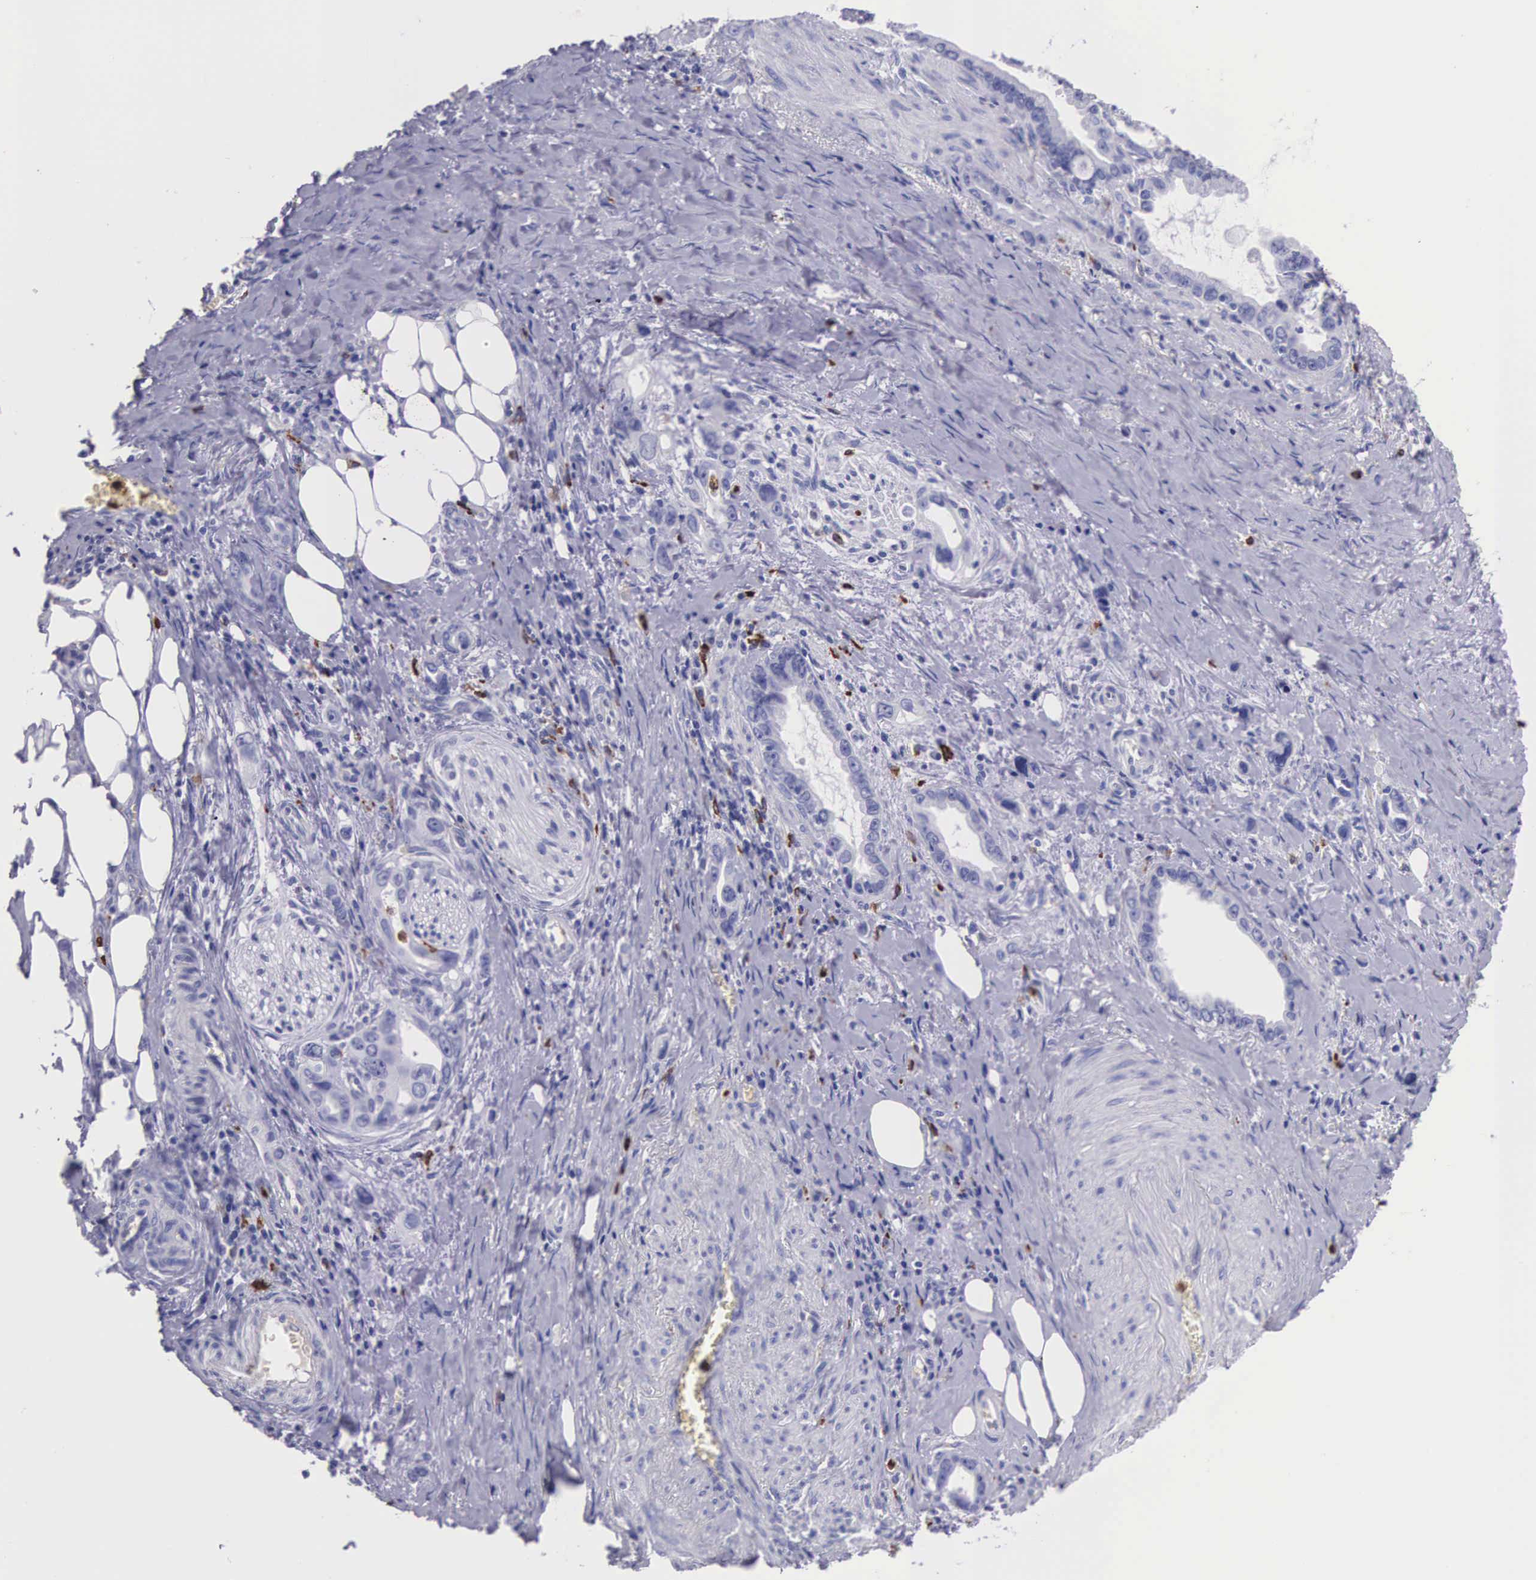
{"staining": {"intensity": "negative", "quantity": "none", "location": "none"}, "tissue": "stomach cancer", "cell_type": "Tumor cells", "image_type": "cancer", "snomed": [{"axis": "morphology", "description": "Adenocarcinoma, NOS"}, {"axis": "topography", "description": "Stomach"}], "caption": "Immunohistochemical staining of human stomach adenocarcinoma demonstrates no significant staining in tumor cells.", "gene": "FCN1", "patient": {"sex": "male", "age": 78}}